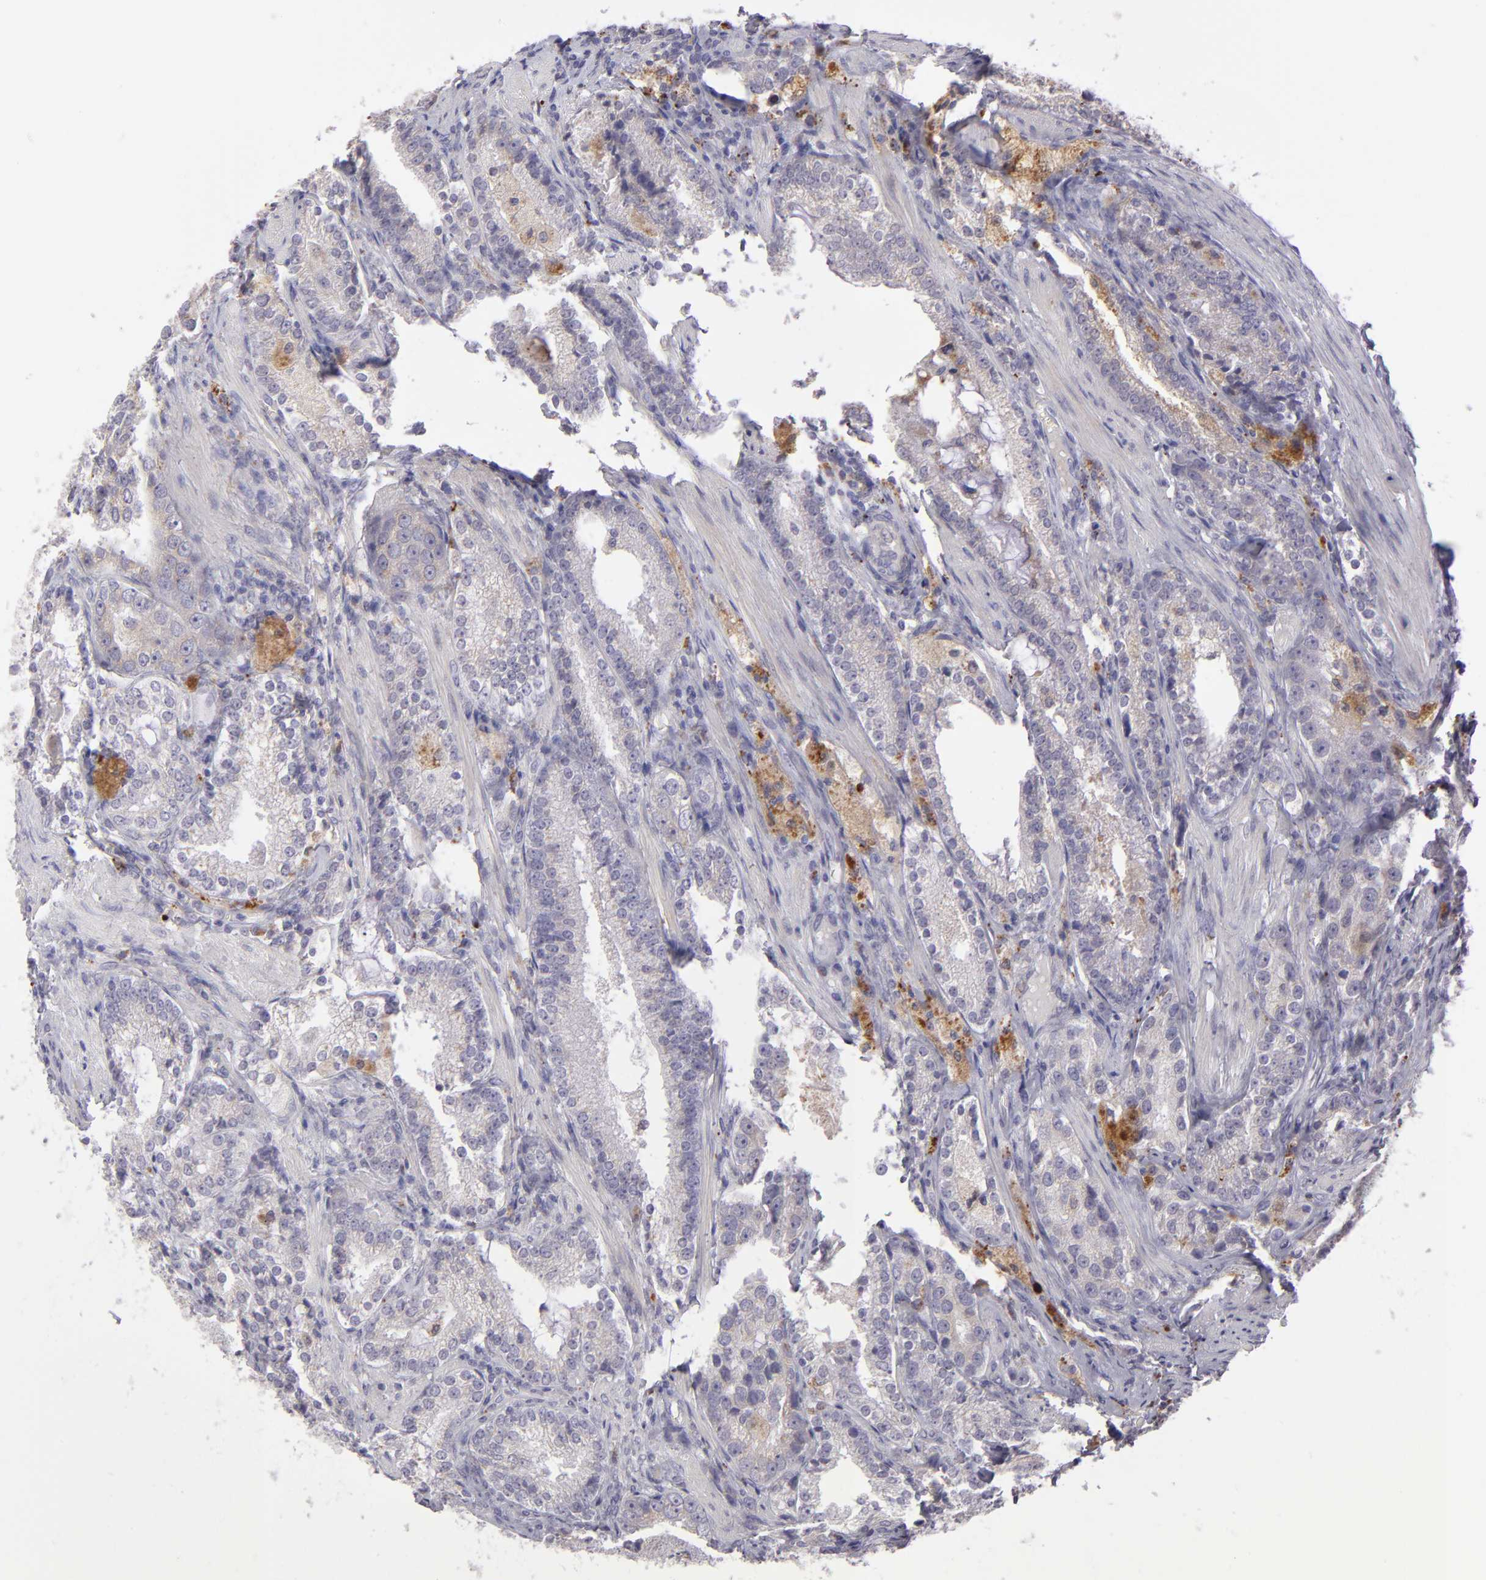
{"staining": {"intensity": "weak", "quantity": "25%-75%", "location": "cytoplasmic/membranous"}, "tissue": "prostate cancer", "cell_type": "Tumor cells", "image_type": "cancer", "snomed": [{"axis": "morphology", "description": "Adenocarcinoma, High grade"}, {"axis": "topography", "description": "Prostate"}], "caption": "Protein analysis of adenocarcinoma (high-grade) (prostate) tissue reveals weak cytoplasmic/membranous expression in approximately 25%-75% of tumor cells.", "gene": "TRAF3", "patient": {"sex": "male", "age": 63}}